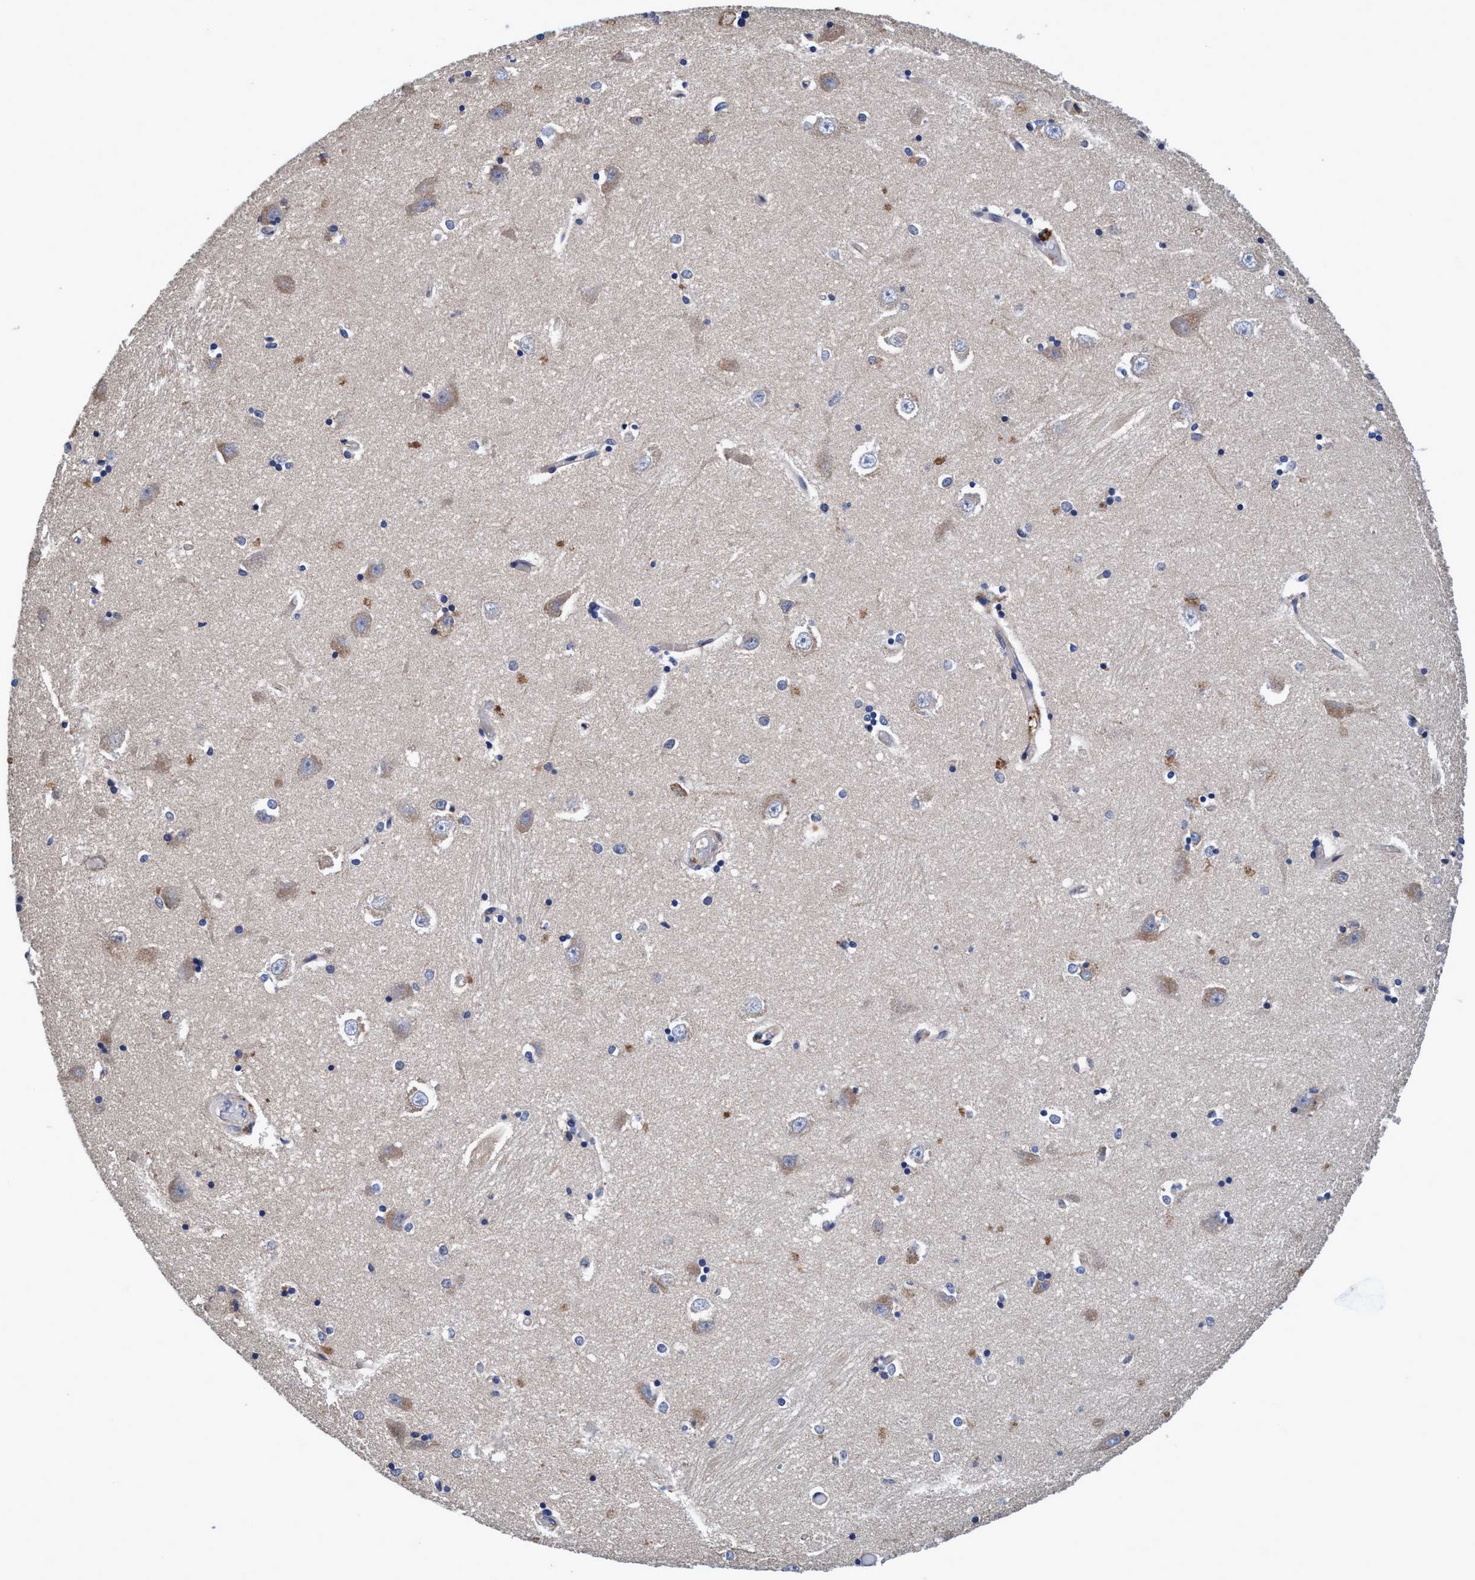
{"staining": {"intensity": "weak", "quantity": "25%-75%", "location": "cytoplasmic/membranous"}, "tissue": "hippocampus", "cell_type": "Glial cells", "image_type": "normal", "snomed": [{"axis": "morphology", "description": "Normal tissue, NOS"}, {"axis": "topography", "description": "Hippocampus"}], "caption": "A high-resolution image shows immunohistochemistry staining of normal hippocampus, which demonstrates weak cytoplasmic/membranous expression in approximately 25%-75% of glial cells.", "gene": "CALCOCO2", "patient": {"sex": "male", "age": 45}}